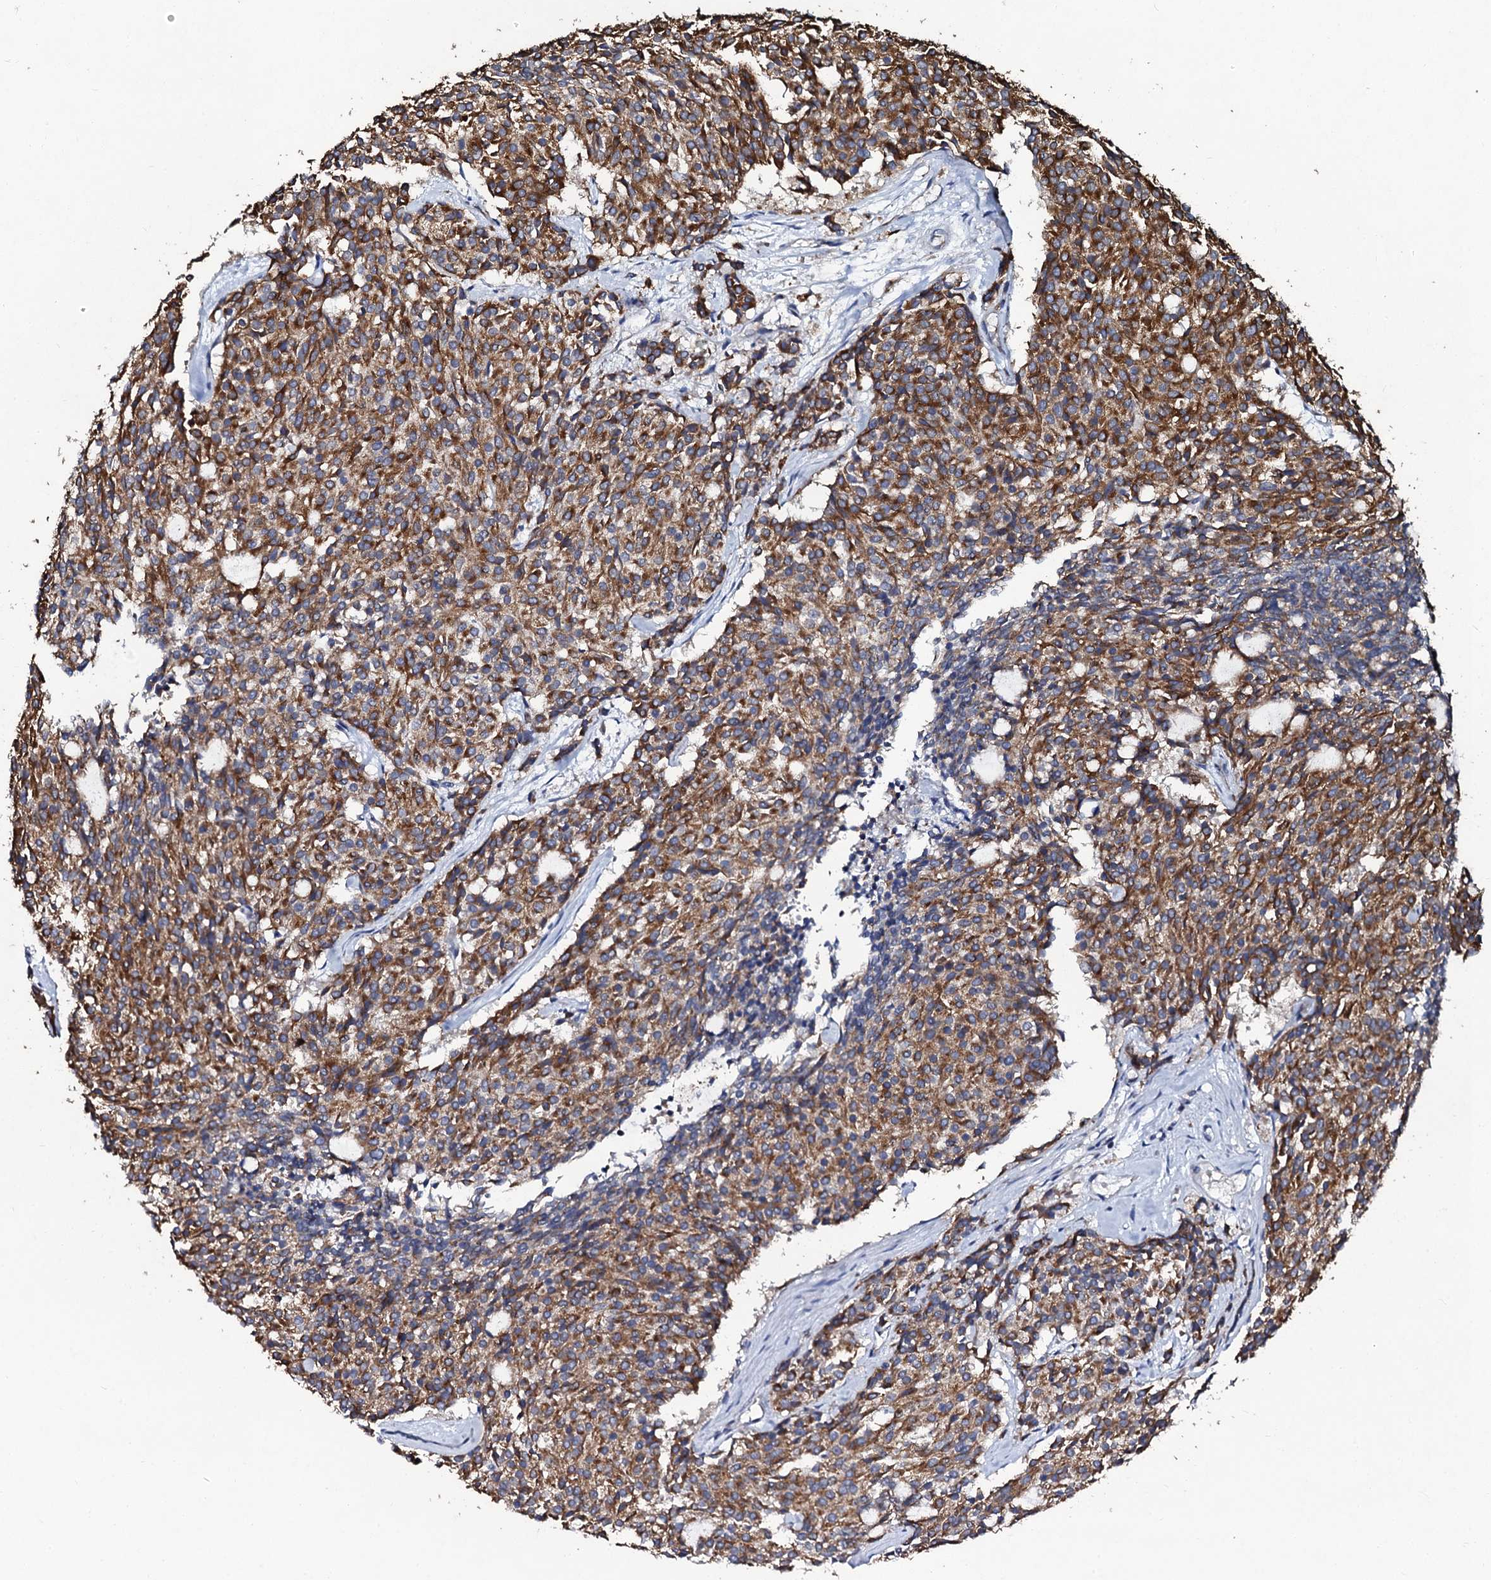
{"staining": {"intensity": "strong", "quantity": ">75%", "location": "cytoplasmic/membranous"}, "tissue": "carcinoid", "cell_type": "Tumor cells", "image_type": "cancer", "snomed": [{"axis": "morphology", "description": "Carcinoid, malignant, NOS"}, {"axis": "topography", "description": "Pancreas"}], "caption": "Strong cytoplasmic/membranous staining is appreciated in approximately >75% of tumor cells in carcinoid.", "gene": "GLCE", "patient": {"sex": "female", "age": 54}}